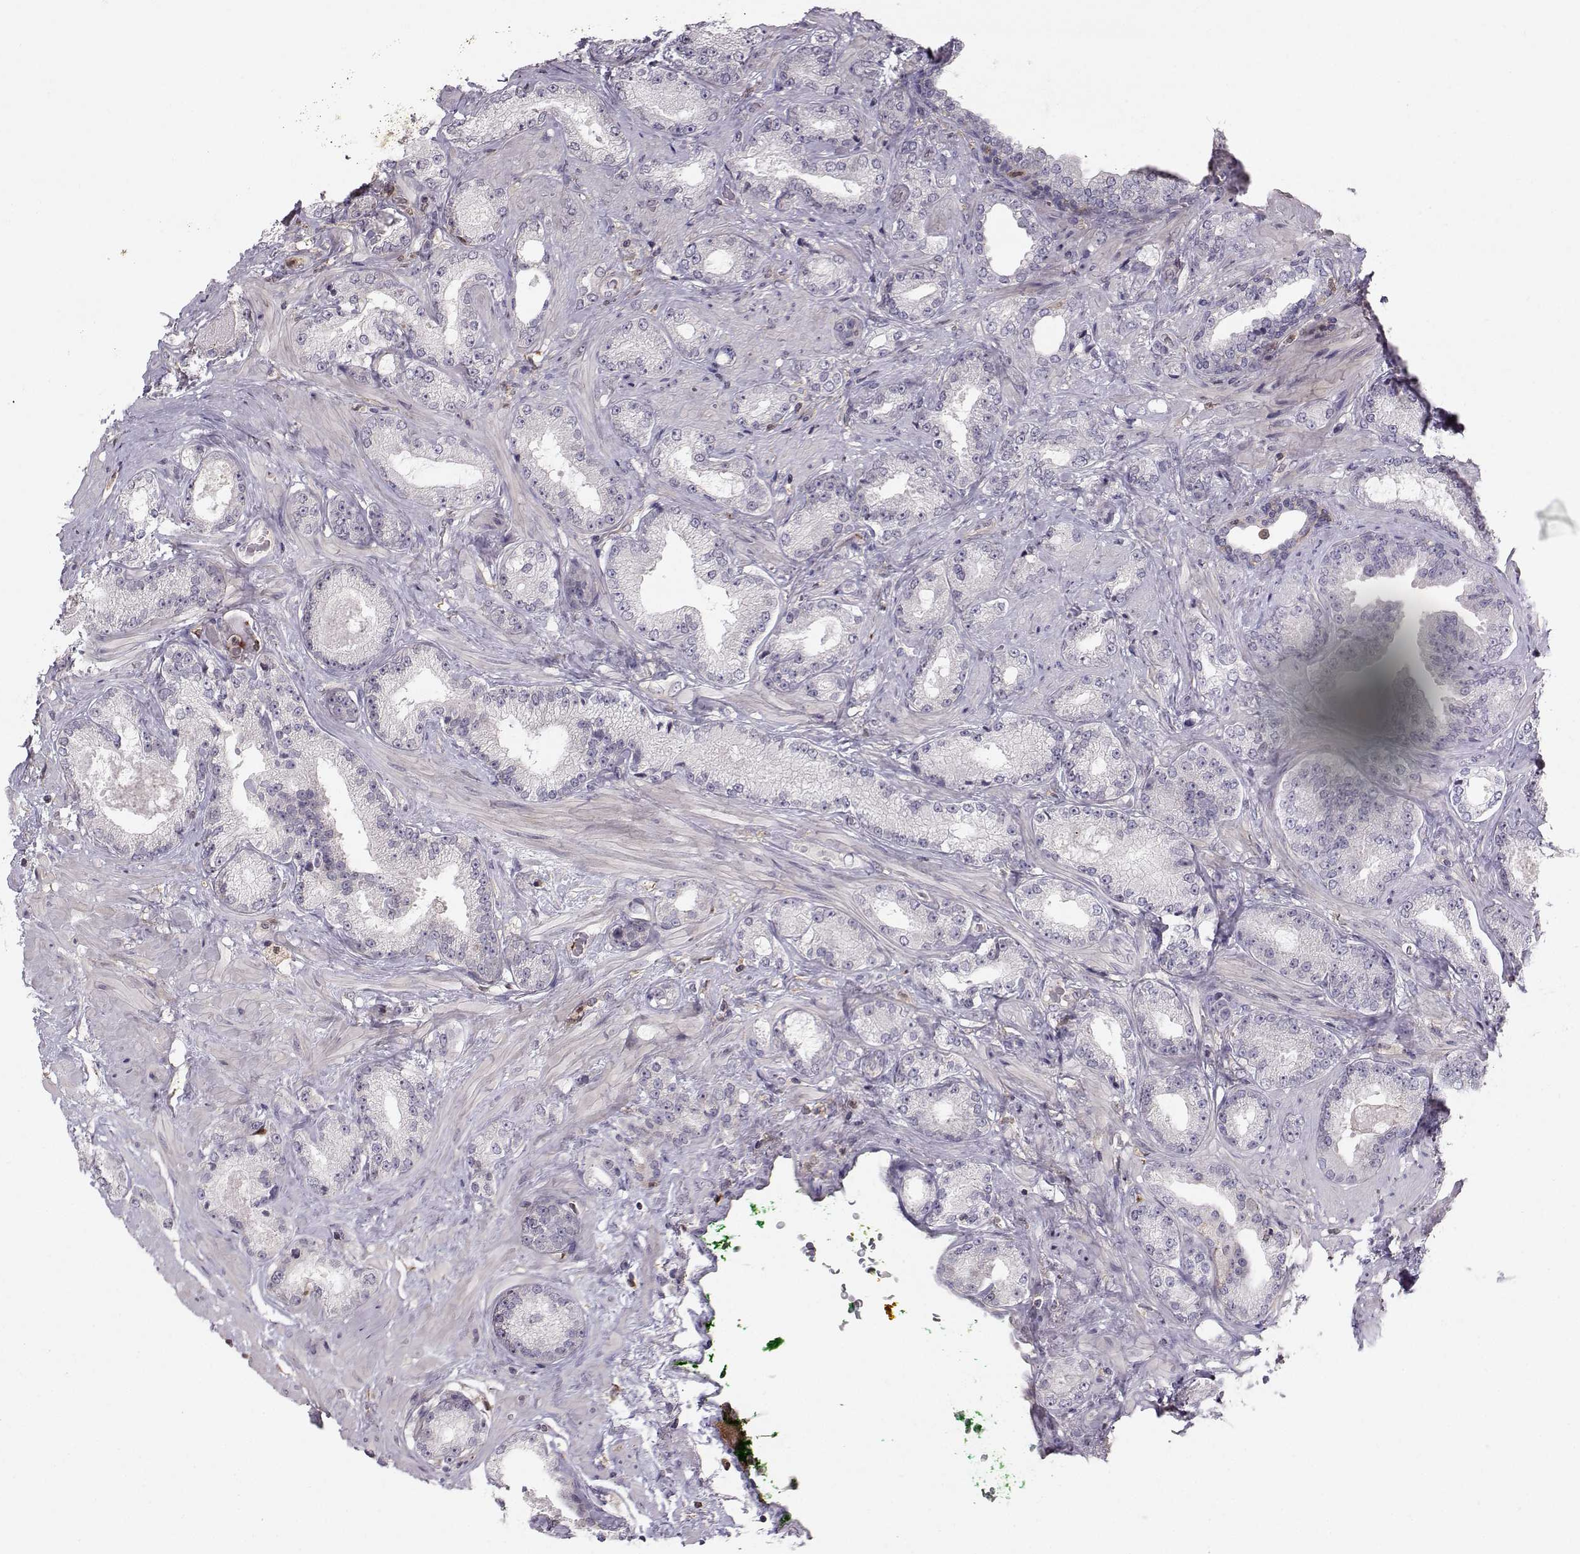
{"staining": {"intensity": "negative", "quantity": "none", "location": "none"}, "tissue": "prostate cancer", "cell_type": "Tumor cells", "image_type": "cancer", "snomed": [{"axis": "morphology", "description": "Adenocarcinoma, Low grade"}, {"axis": "topography", "description": "Prostate"}], "caption": "Prostate cancer (low-grade adenocarcinoma) stained for a protein using IHC shows no expression tumor cells.", "gene": "ASB16", "patient": {"sex": "male", "age": 68}}